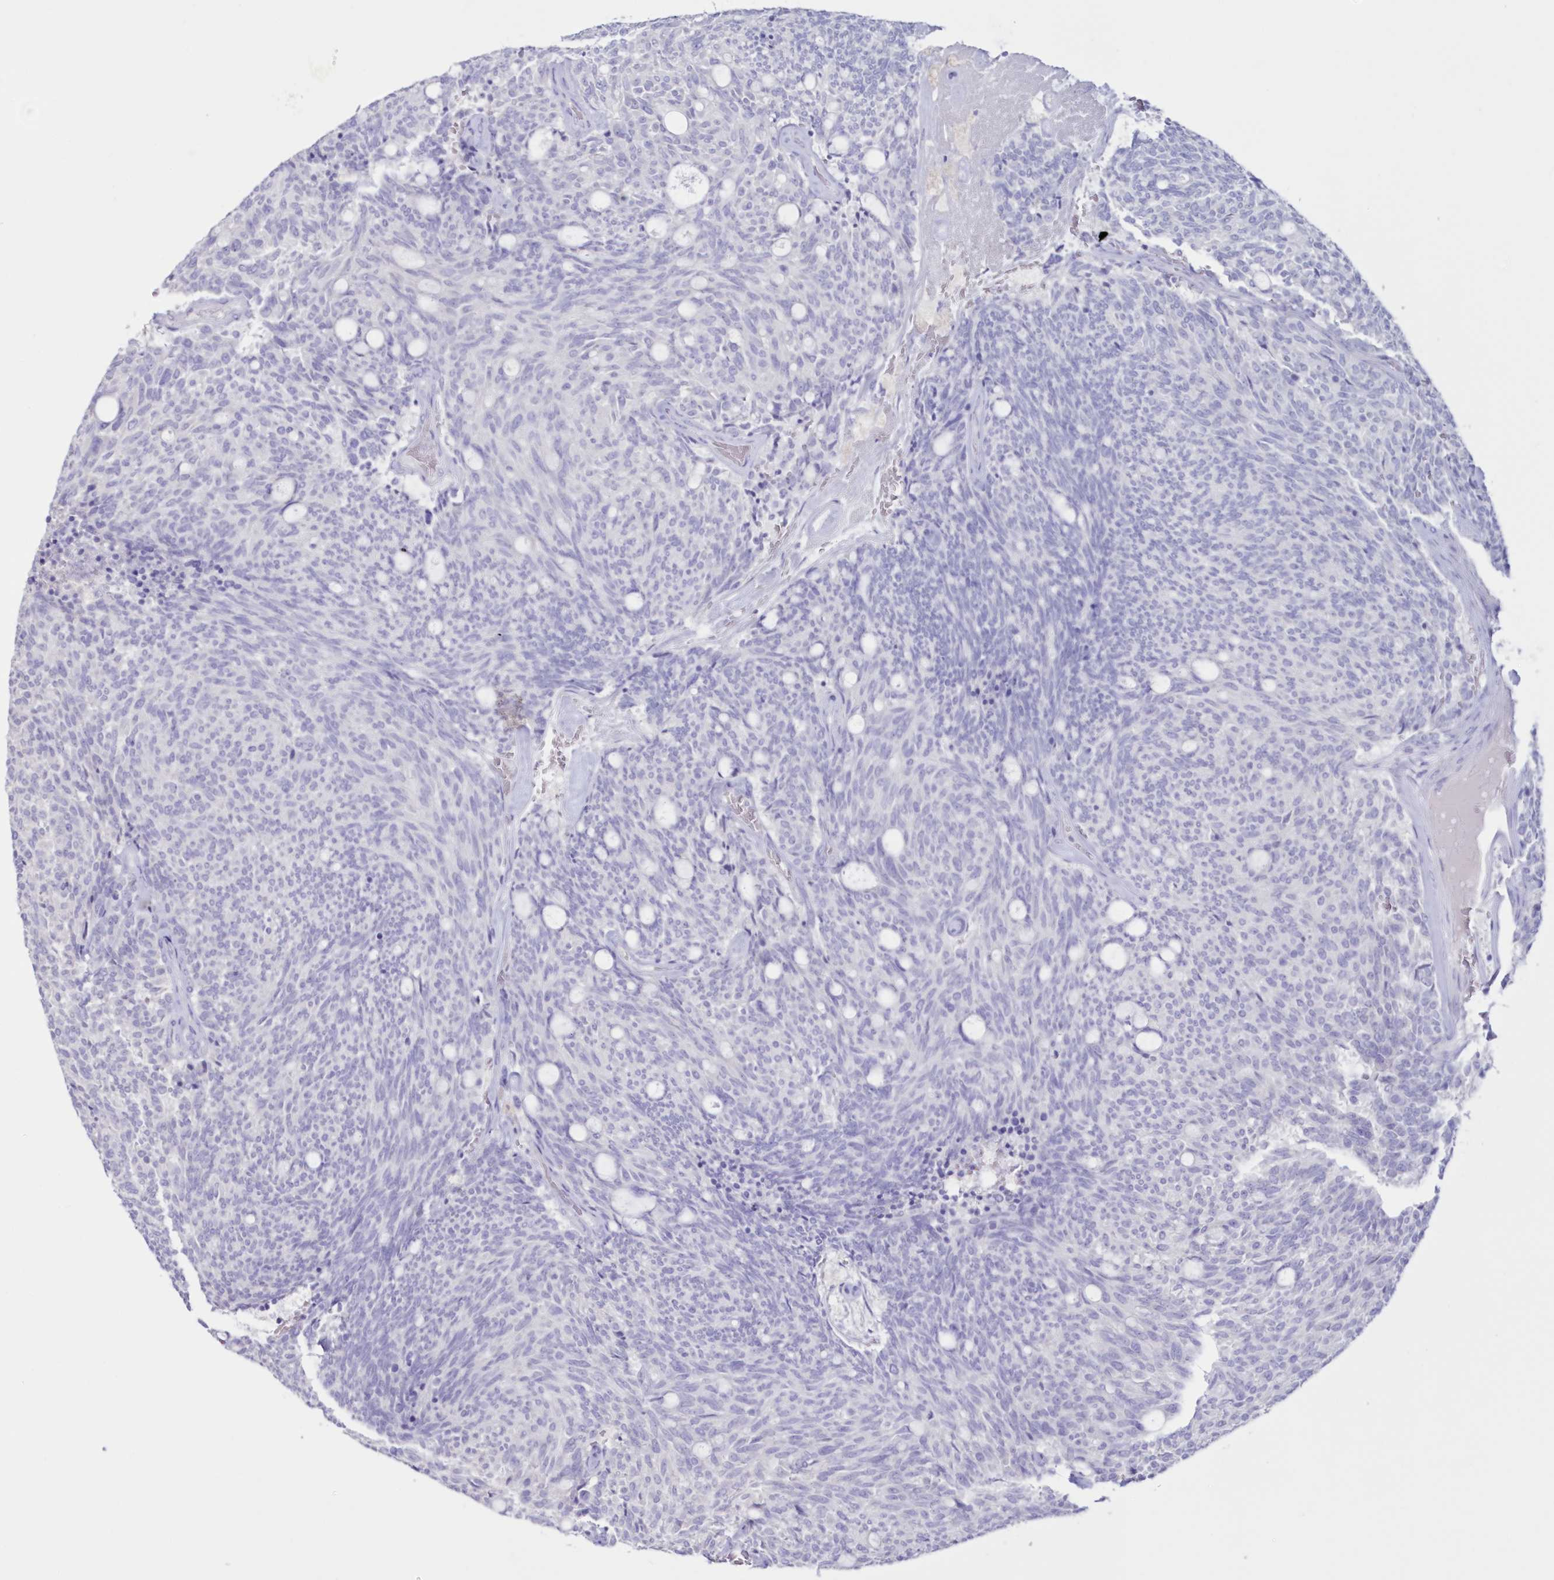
{"staining": {"intensity": "negative", "quantity": "none", "location": "none"}, "tissue": "carcinoid", "cell_type": "Tumor cells", "image_type": "cancer", "snomed": [{"axis": "morphology", "description": "Carcinoid, malignant, NOS"}, {"axis": "topography", "description": "Pancreas"}], "caption": "Carcinoid was stained to show a protein in brown. There is no significant positivity in tumor cells.", "gene": "CYP3A4", "patient": {"sex": "female", "age": 54}}